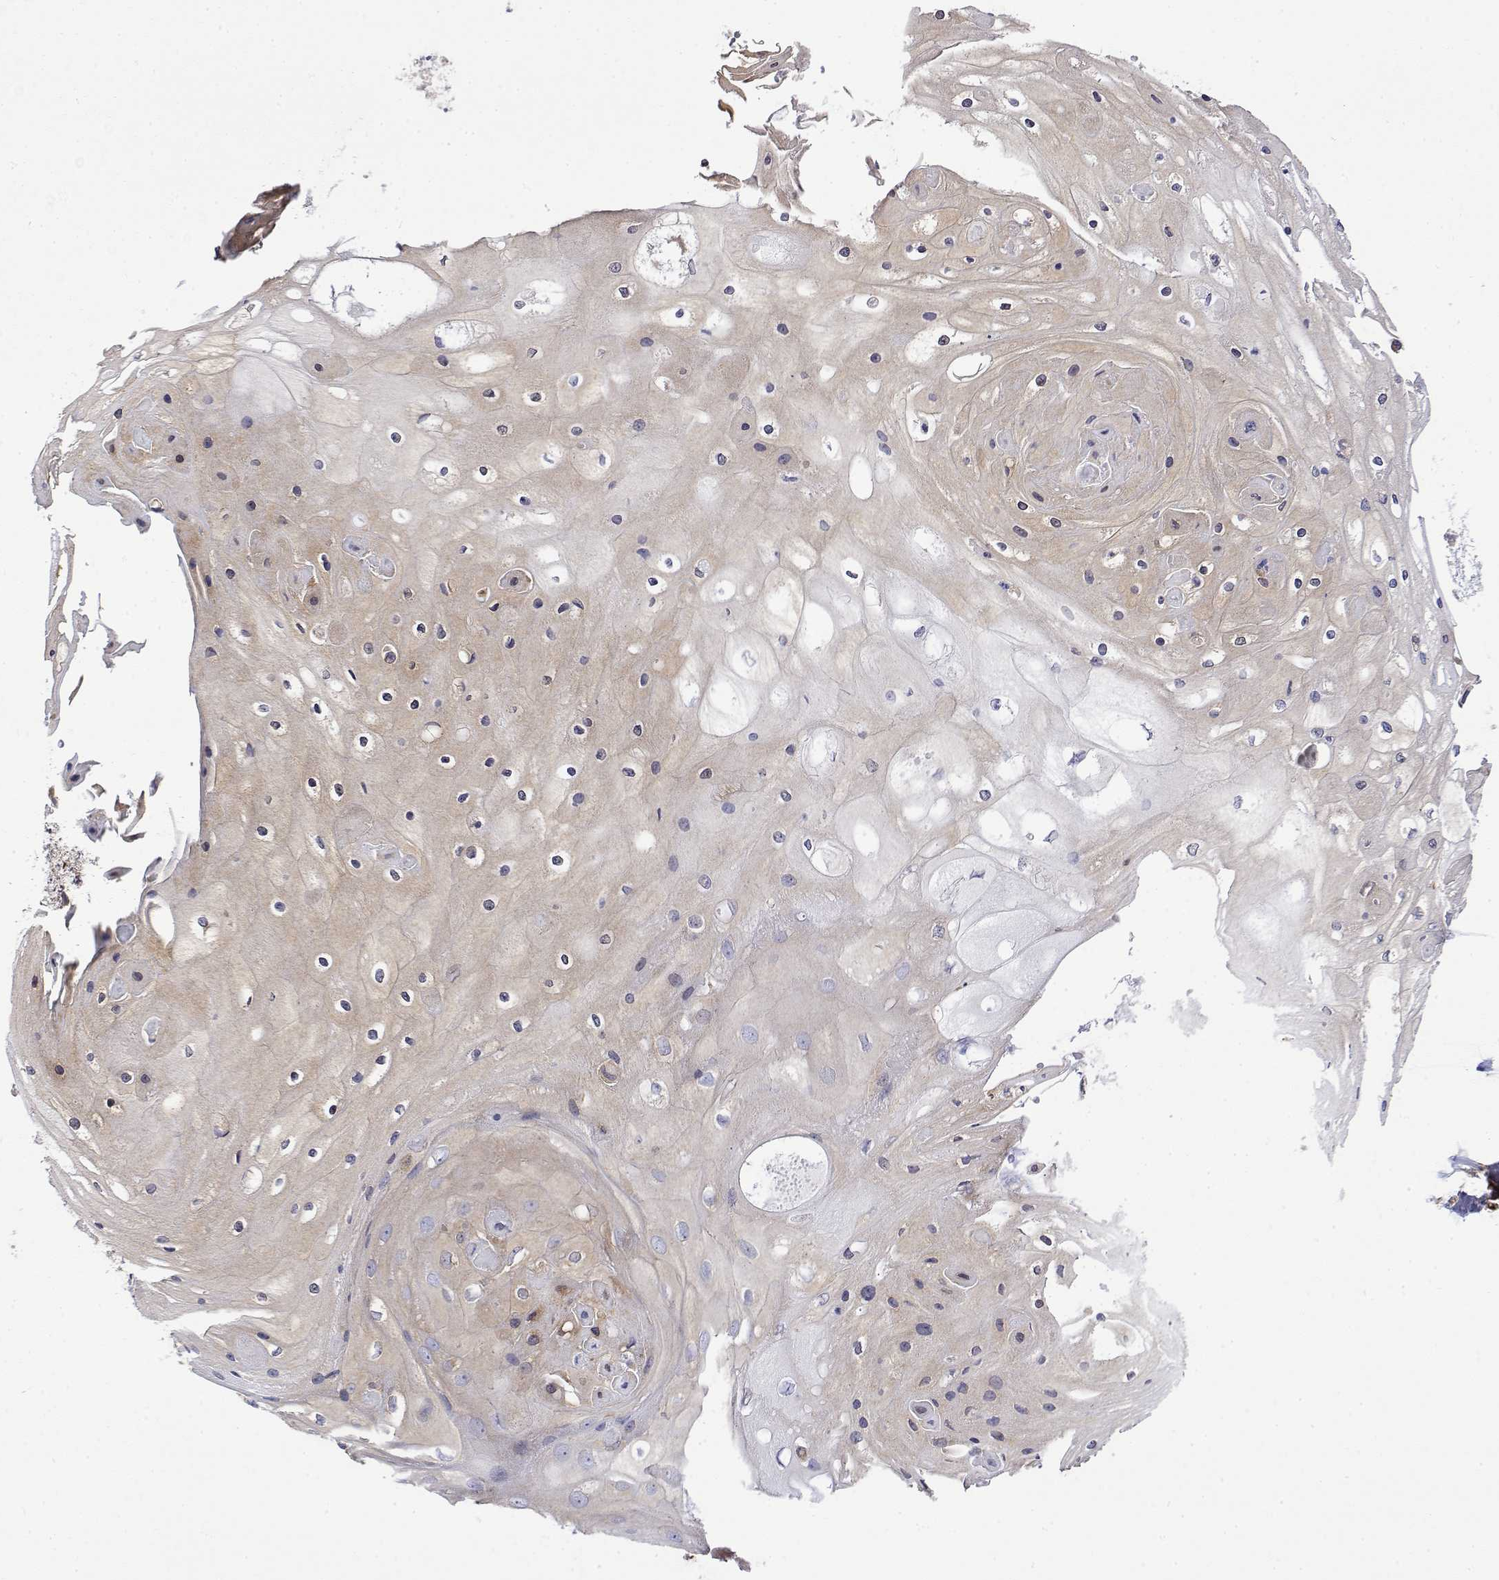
{"staining": {"intensity": "moderate", "quantity": "25%-75%", "location": "cytoplasmic/membranous"}, "tissue": "skin cancer", "cell_type": "Tumor cells", "image_type": "cancer", "snomed": [{"axis": "morphology", "description": "Squamous cell carcinoma, NOS"}, {"axis": "topography", "description": "Skin"}], "caption": "Skin cancer stained for a protein displays moderate cytoplasmic/membranous positivity in tumor cells. The staining was performed using DAB (3,3'-diaminobenzidine) to visualize the protein expression in brown, while the nuclei were stained in blue with hematoxylin (Magnification: 20x).", "gene": "EEF1G", "patient": {"sex": "male", "age": 70}}